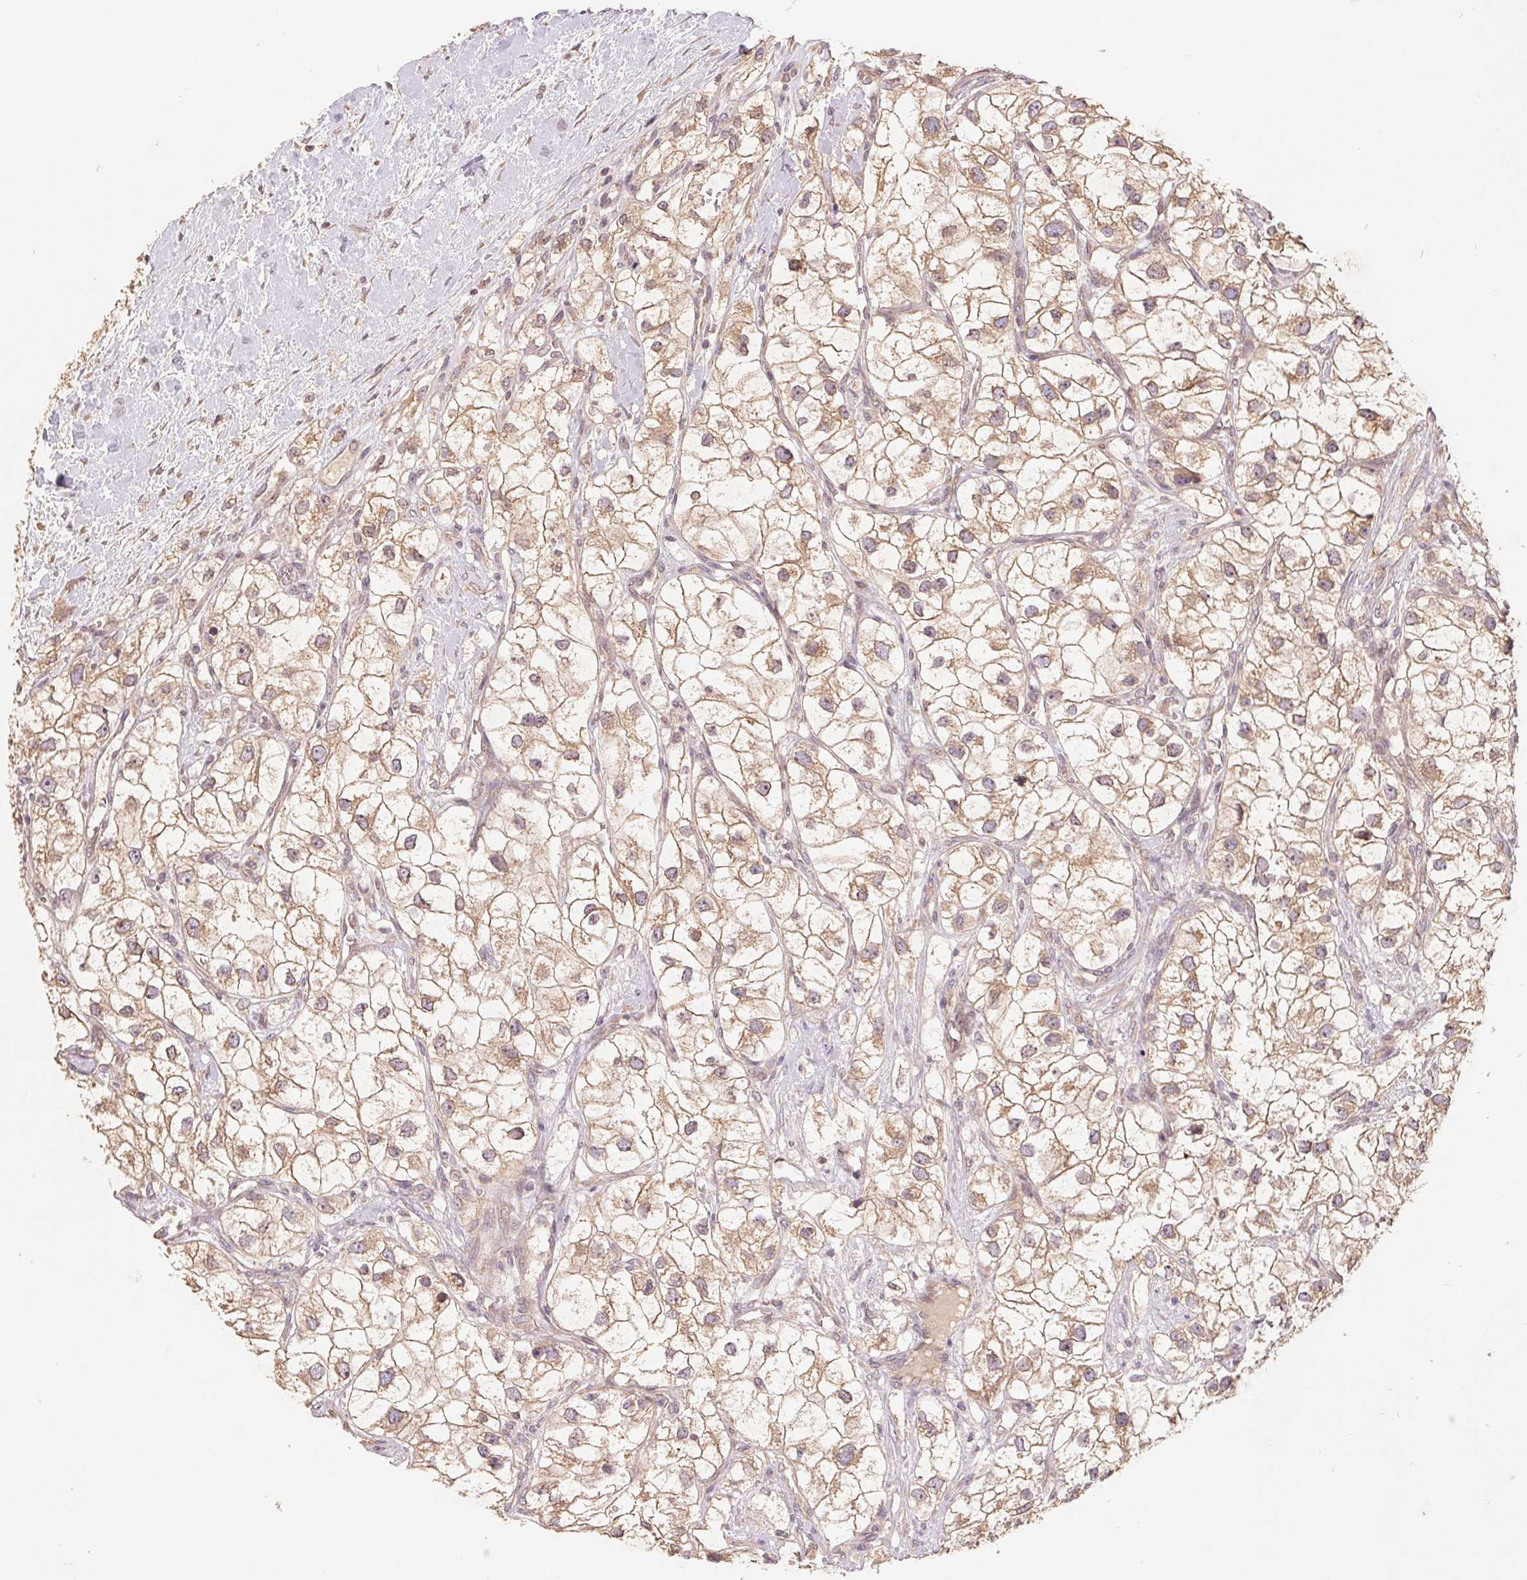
{"staining": {"intensity": "weak", "quantity": ">75%", "location": "cytoplasmic/membranous"}, "tissue": "renal cancer", "cell_type": "Tumor cells", "image_type": "cancer", "snomed": [{"axis": "morphology", "description": "Adenocarcinoma, NOS"}, {"axis": "topography", "description": "Kidney"}], "caption": "Immunohistochemistry (DAB (3,3'-diaminobenzidine)) staining of human renal adenocarcinoma shows weak cytoplasmic/membranous protein staining in about >75% of tumor cells.", "gene": "CDIPT", "patient": {"sex": "male", "age": 59}}